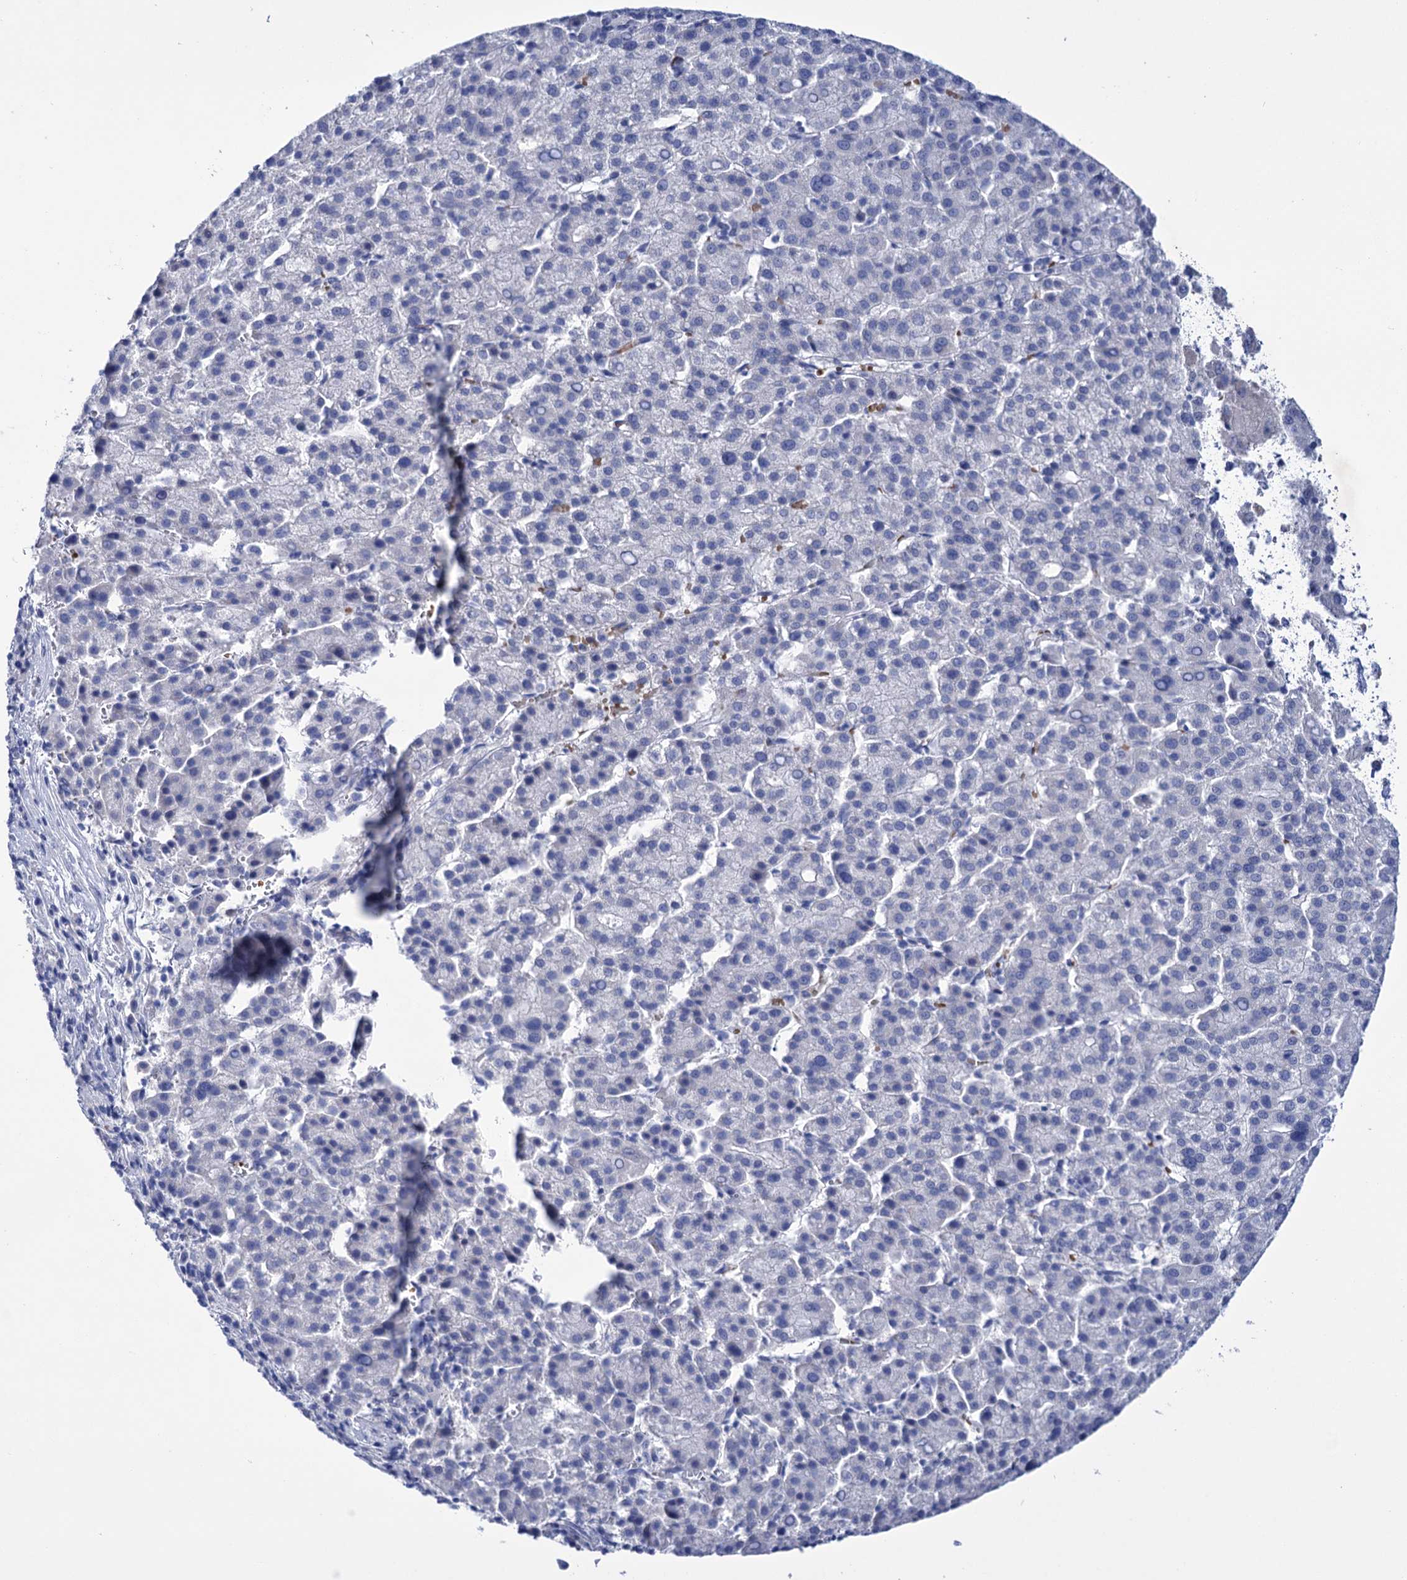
{"staining": {"intensity": "negative", "quantity": "none", "location": "none"}, "tissue": "liver cancer", "cell_type": "Tumor cells", "image_type": "cancer", "snomed": [{"axis": "morphology", "description": "Carcinoma, Hepatocellular, NOS"}, {"axis": "topography", "description": "Liver"}], "caption": "Micrograph shows no significant protein staining in tumor cells of hepatocellular carcinoma (liver).", "gene": "YARS2", "patient": {"sex": "female", "age": 58}}